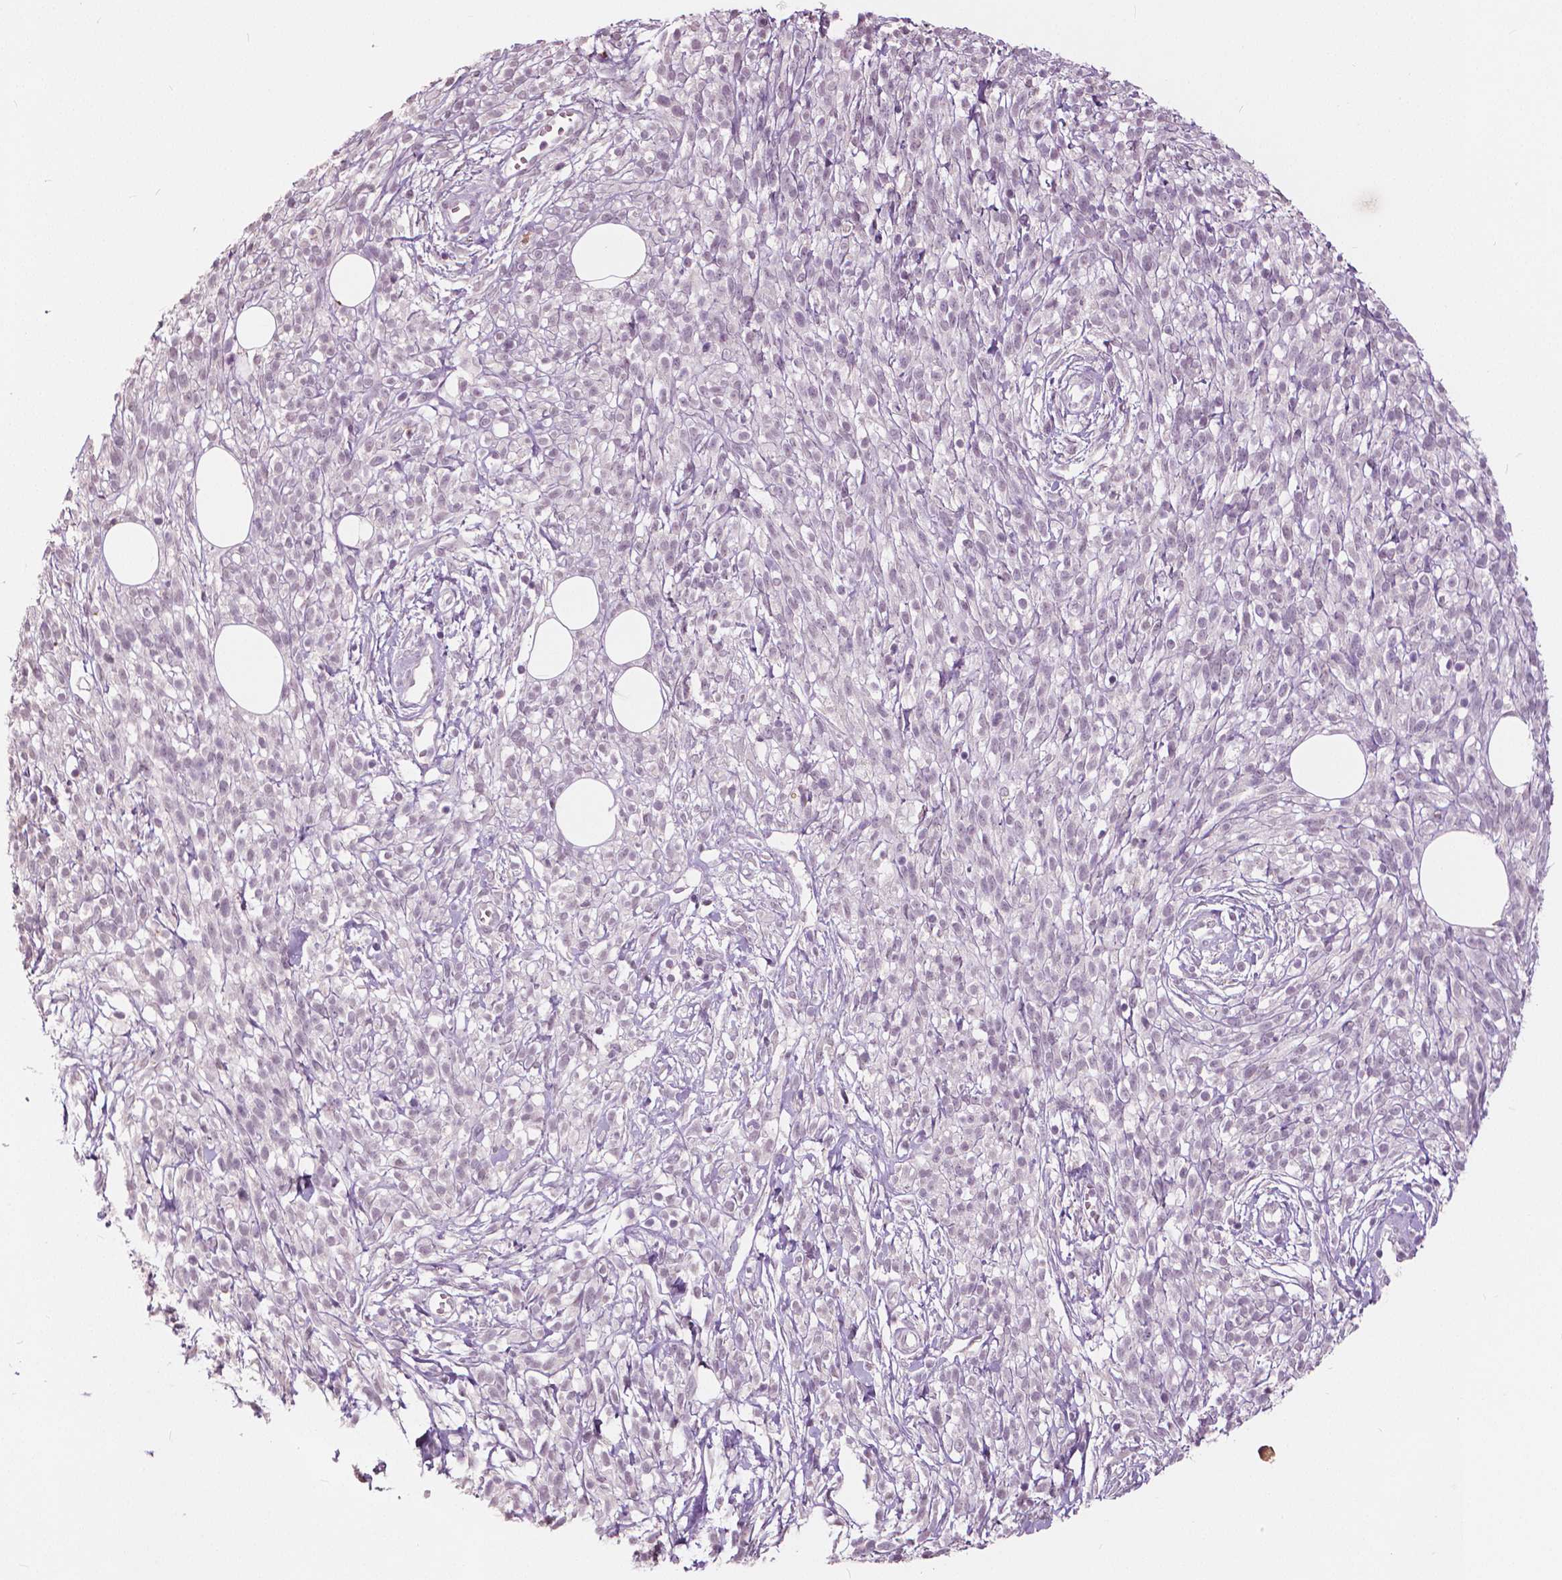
{"staining": {"intensity": "negative", "quantity": "none", "location": "none"}, "tissue": "melanoma", "cell_type": "Tumor cells", "image_type": "cancer", "snomed": [{"axis": "morphology", "description": "Malignant melanoma, NOS"}, {"axis": "topography", "description": "Skin"}, {"axis": "topography", "description": "Skin of trunk"}], "caption": "Tumor cells show no significant positivity in melanoma. (Stains: DAB (3,3'-diaminobenzidine) immunohistochemistry (IHC) with hematoxylin counter stain, Microscopy: brightfield microscopy at high magnification).", "gene": "NANOG", "patient": {"sex": "male", "age": 74}}